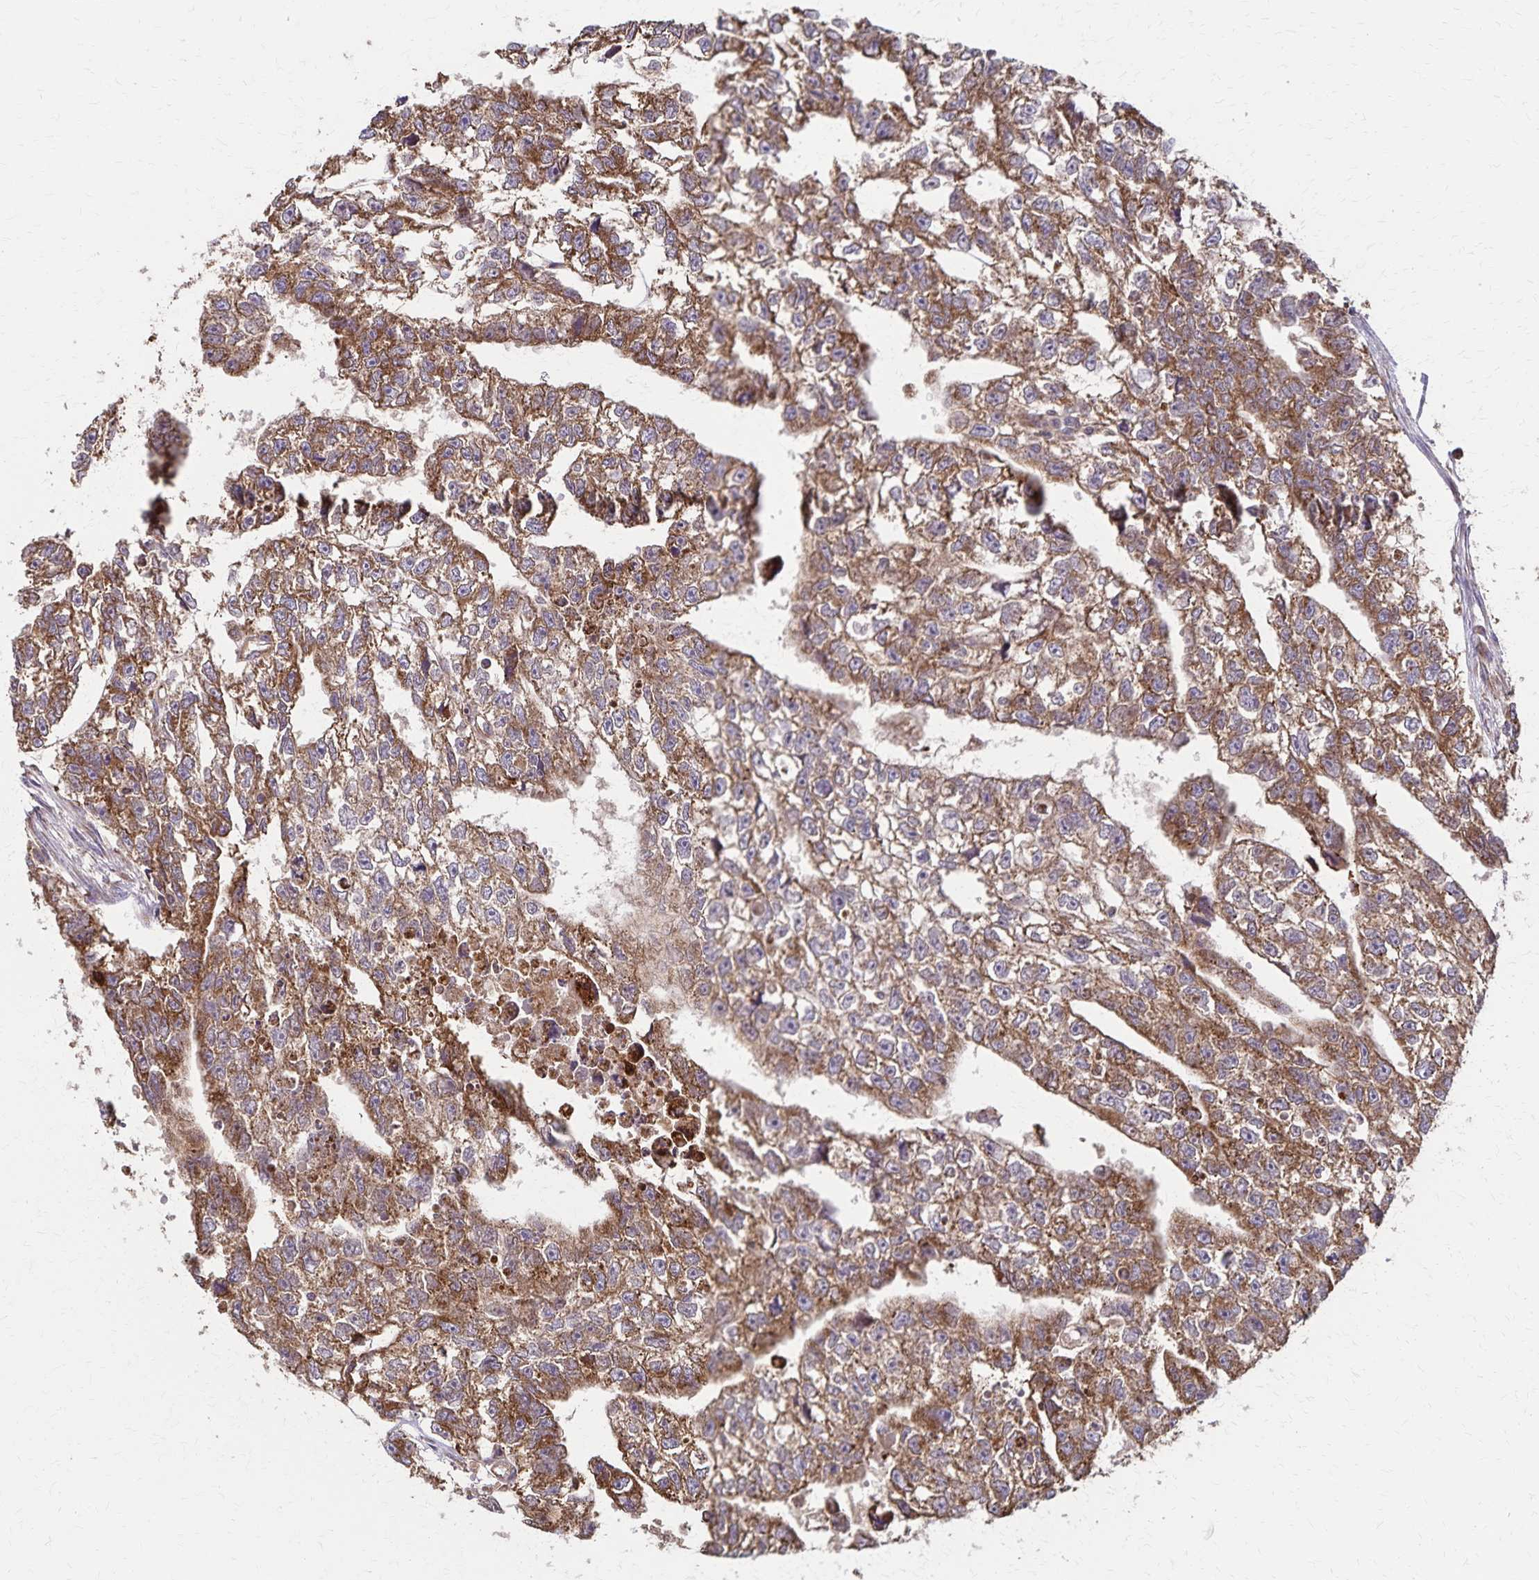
{"staining": {"intensity": "strong", "quantity": ">75%", "location": "cytoplasmic/membranous"}, "tissue": "testis cancer", "cell_type": "Tumor cells", "image_type": "cancer", "snomed": [{"axis": "morphology", "description": "Carcinoma, Embryonal, NOS"}, {"axis": "morphology", "description": "Teratoma, malignant, NOS"}, {"axis": "topography", "description": "Testis"}], "caption": "Strong cytoplasmic/membranous staining is appreciated in about >75% of tumor cells in testis embryonal carcinoma.", "gene": "RNF10", "patient": {"sex": "male", "age": 44}}